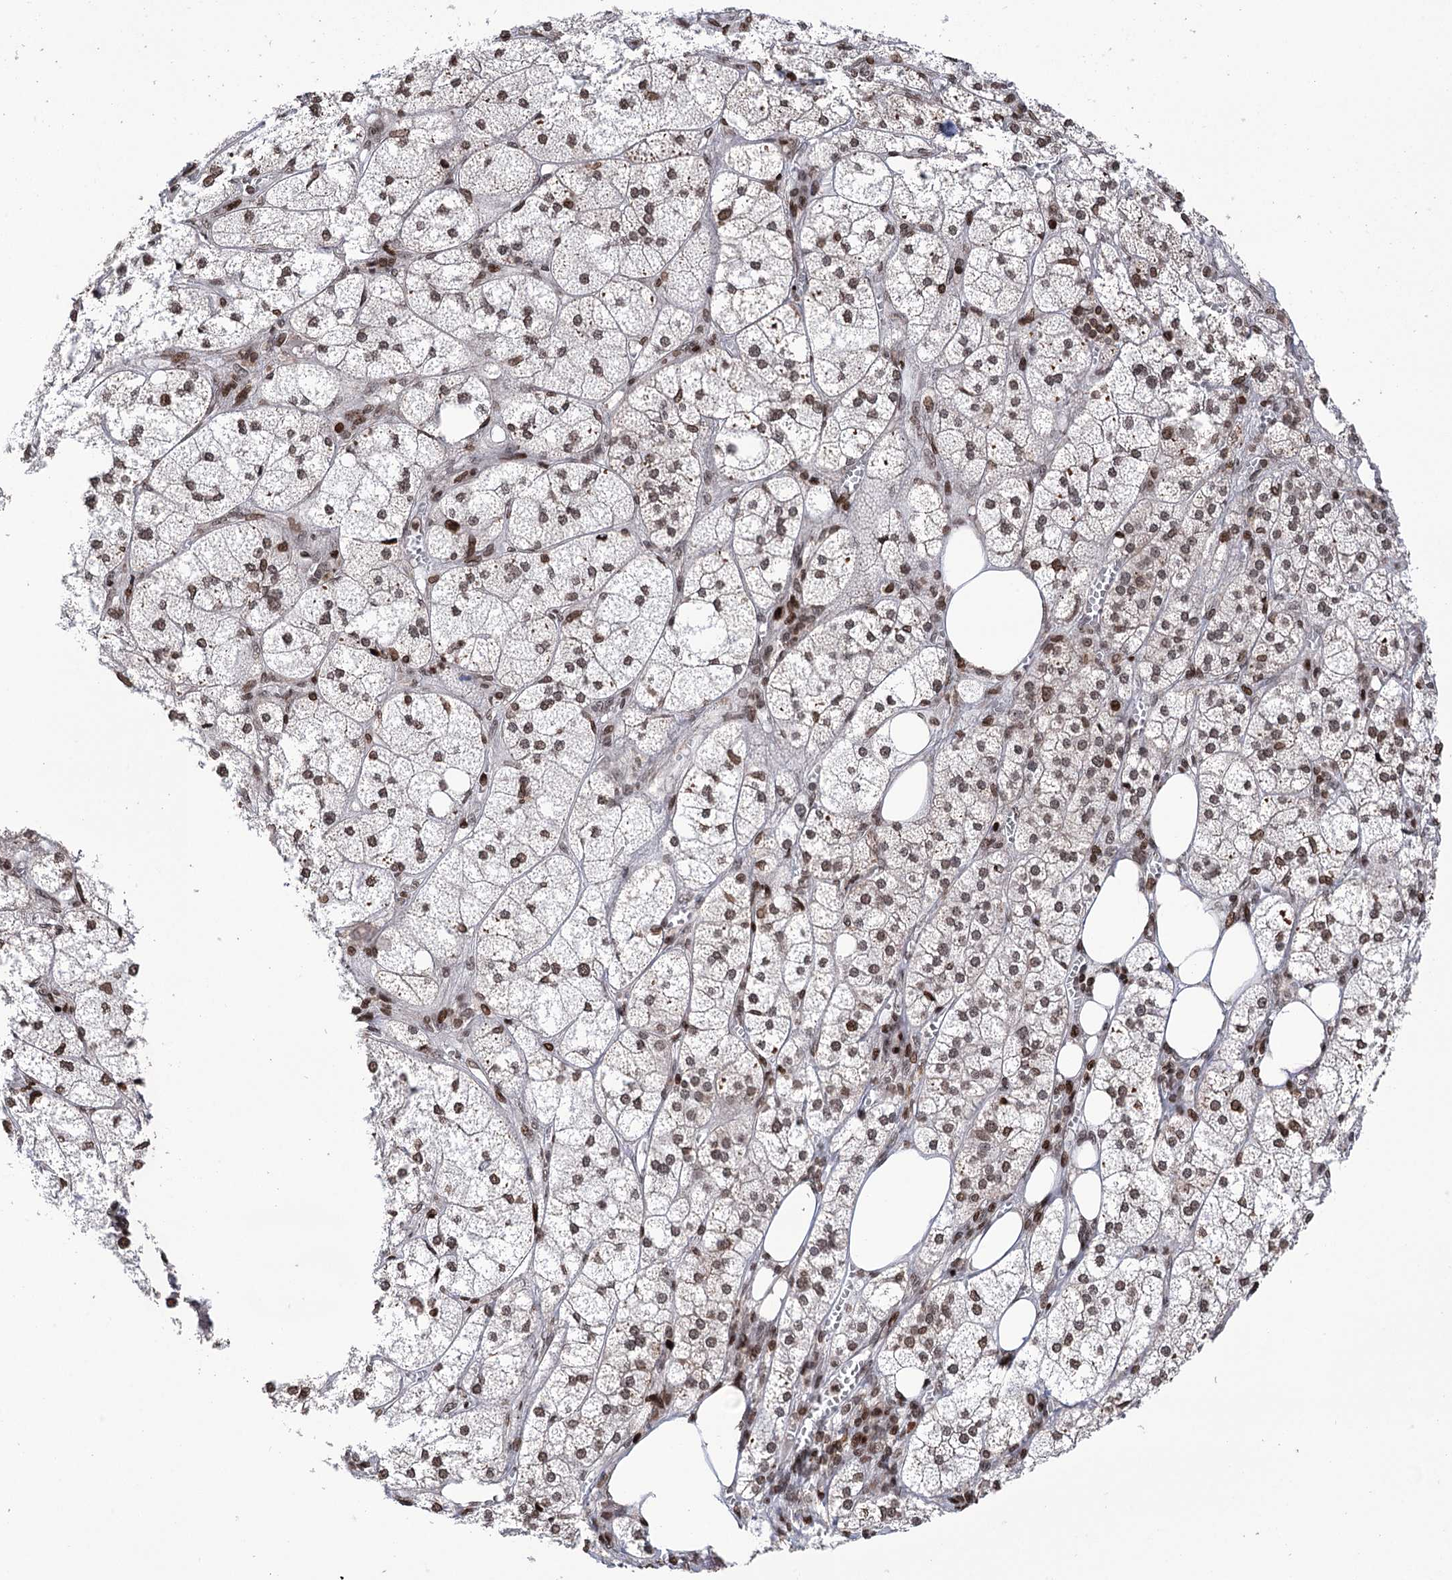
{"staining": {"intensity": "moderate", "quantity": ">75%", "location": "cytoplasmic/membranous,nuclear"}, "tissue": "adrenal gland", "cell_type": "Glandular cells", "image_type": "normal", "snomed": [{"axis": "morphology", "description": "Normal tissue, NOS"}, {"axis": "topography", "description": "Adrenal gland"}], "caption": "Immunohistochemistry (DAB) staining of unremarkable adrenal gland shows moderate cytoplasmic/membranous,nuclear protein staining in about >75% of glandular cells.", "gene": "CCDC77", "patient": {"sex": "female", "age": 61}}